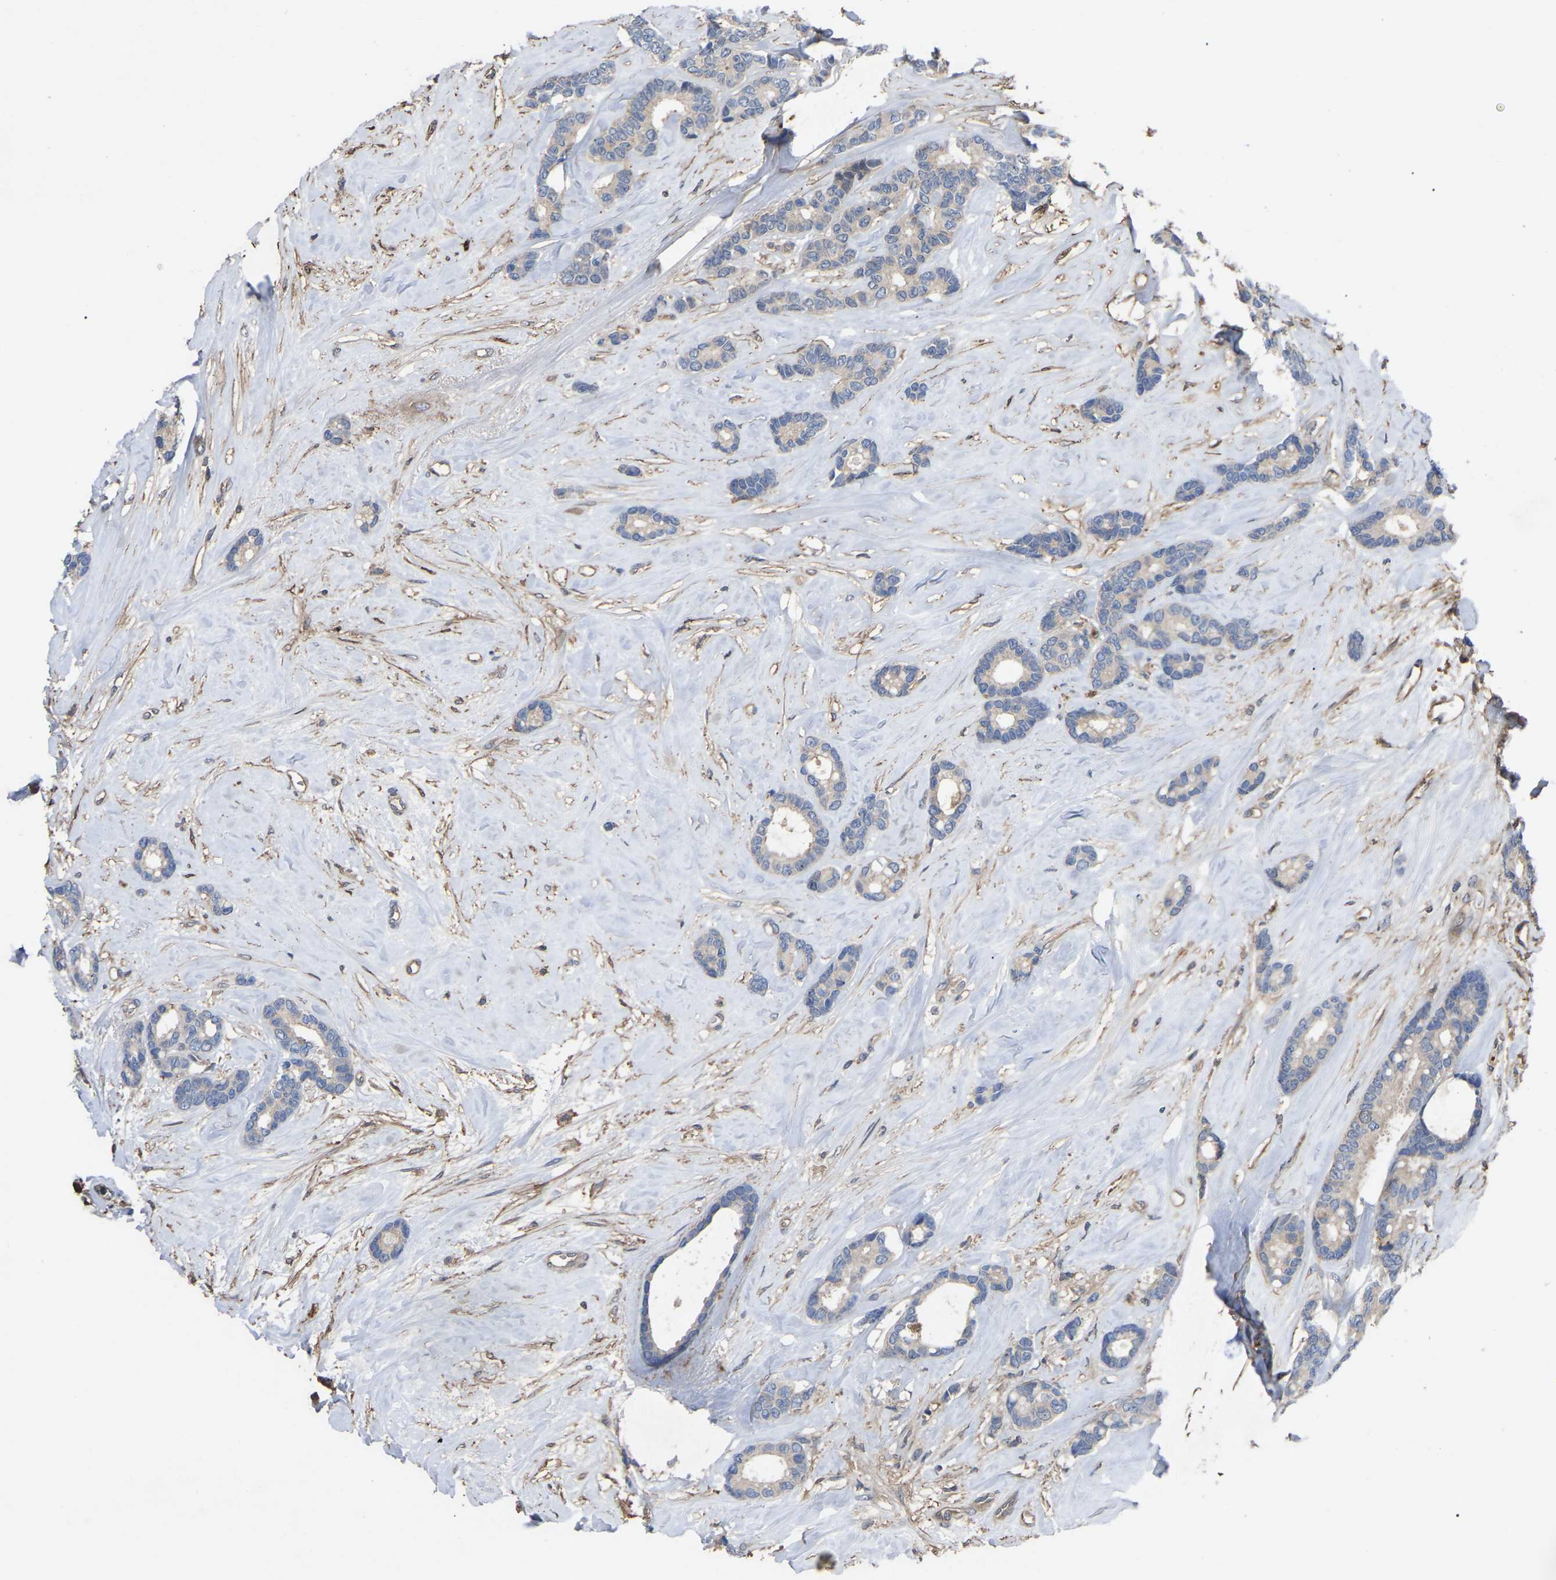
{"staining": {"intensity": "negative", "quantity": "none", "location": "none"}, "tissue": "breast cancer", "cell_type": "Tumor cells", "image_type": "cancer", "snomed": [{"axis": "morphology", "description": "Duct carcinoma"}, {"axis": "topography", "description": "Breast"}], "caption": "Tumor cells show no significant staining in breast cancer. (Immunohistochemistry (ihc), brightfield microscopy, high magnification).", "gene": "CIT", "patient": {"sex": "female", "age": 87}}